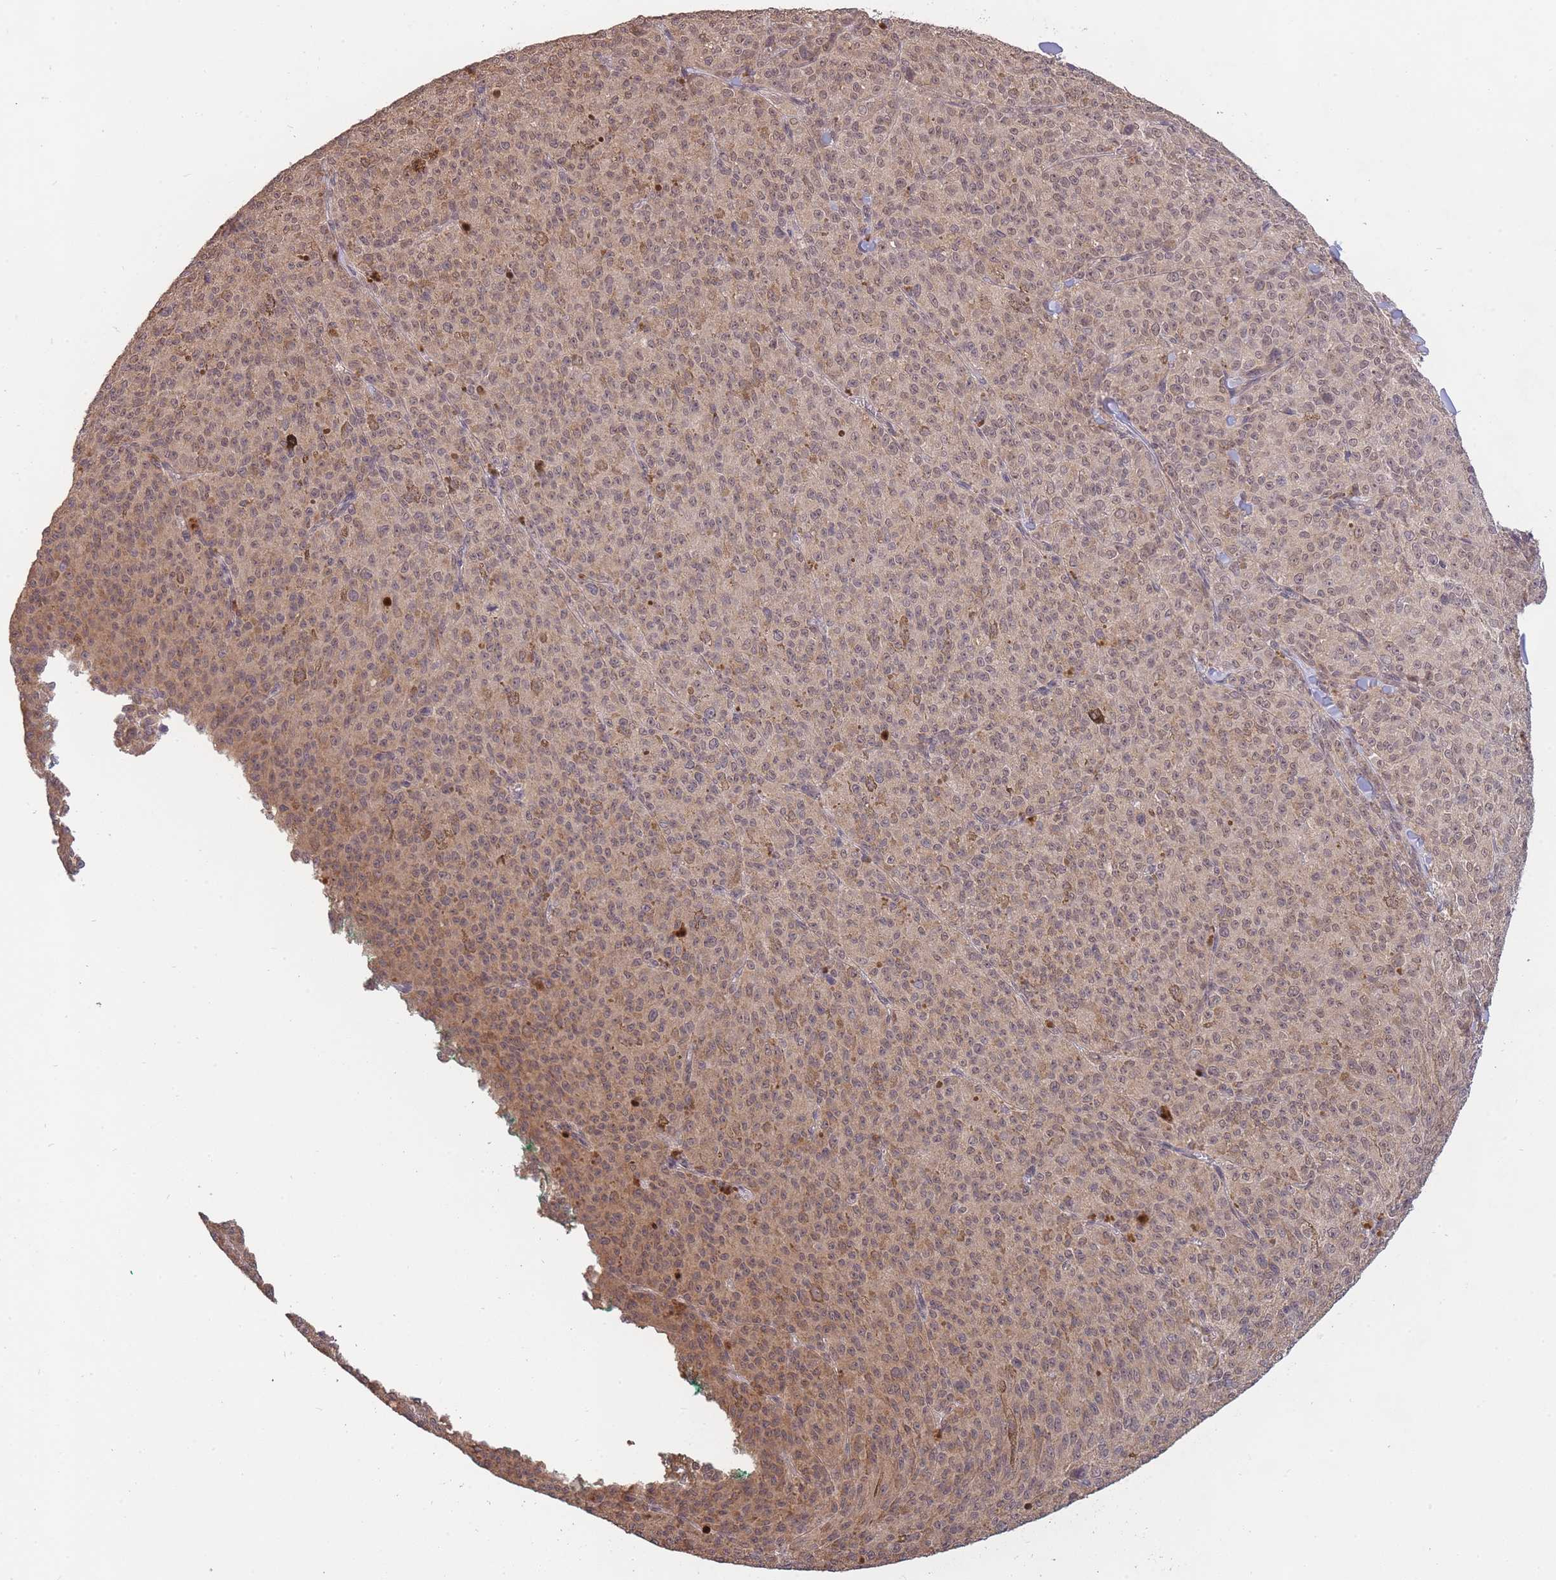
{"staining": {"intensity": "weak", "quantity": ">75%", "location": "cytoplasmic/membranous,nuclear"}, "tissue": "melanoma", "cell_type": "Tumor cells", "image_type": "cancer", "snomed": [{"axis": "morphology", "description": "Malignant melanoma, NOS"}, {"axis": "topography", "description": "Skin"}], "caption": "About >75% of tumor cells in human melanoma demonstrate weak cytoplasmic/membranous and nuclear protein staining as visualized by brown immunohistochemical staining.", "gene": "SMC6", "patient": {"sex": "female", "age": 52}}